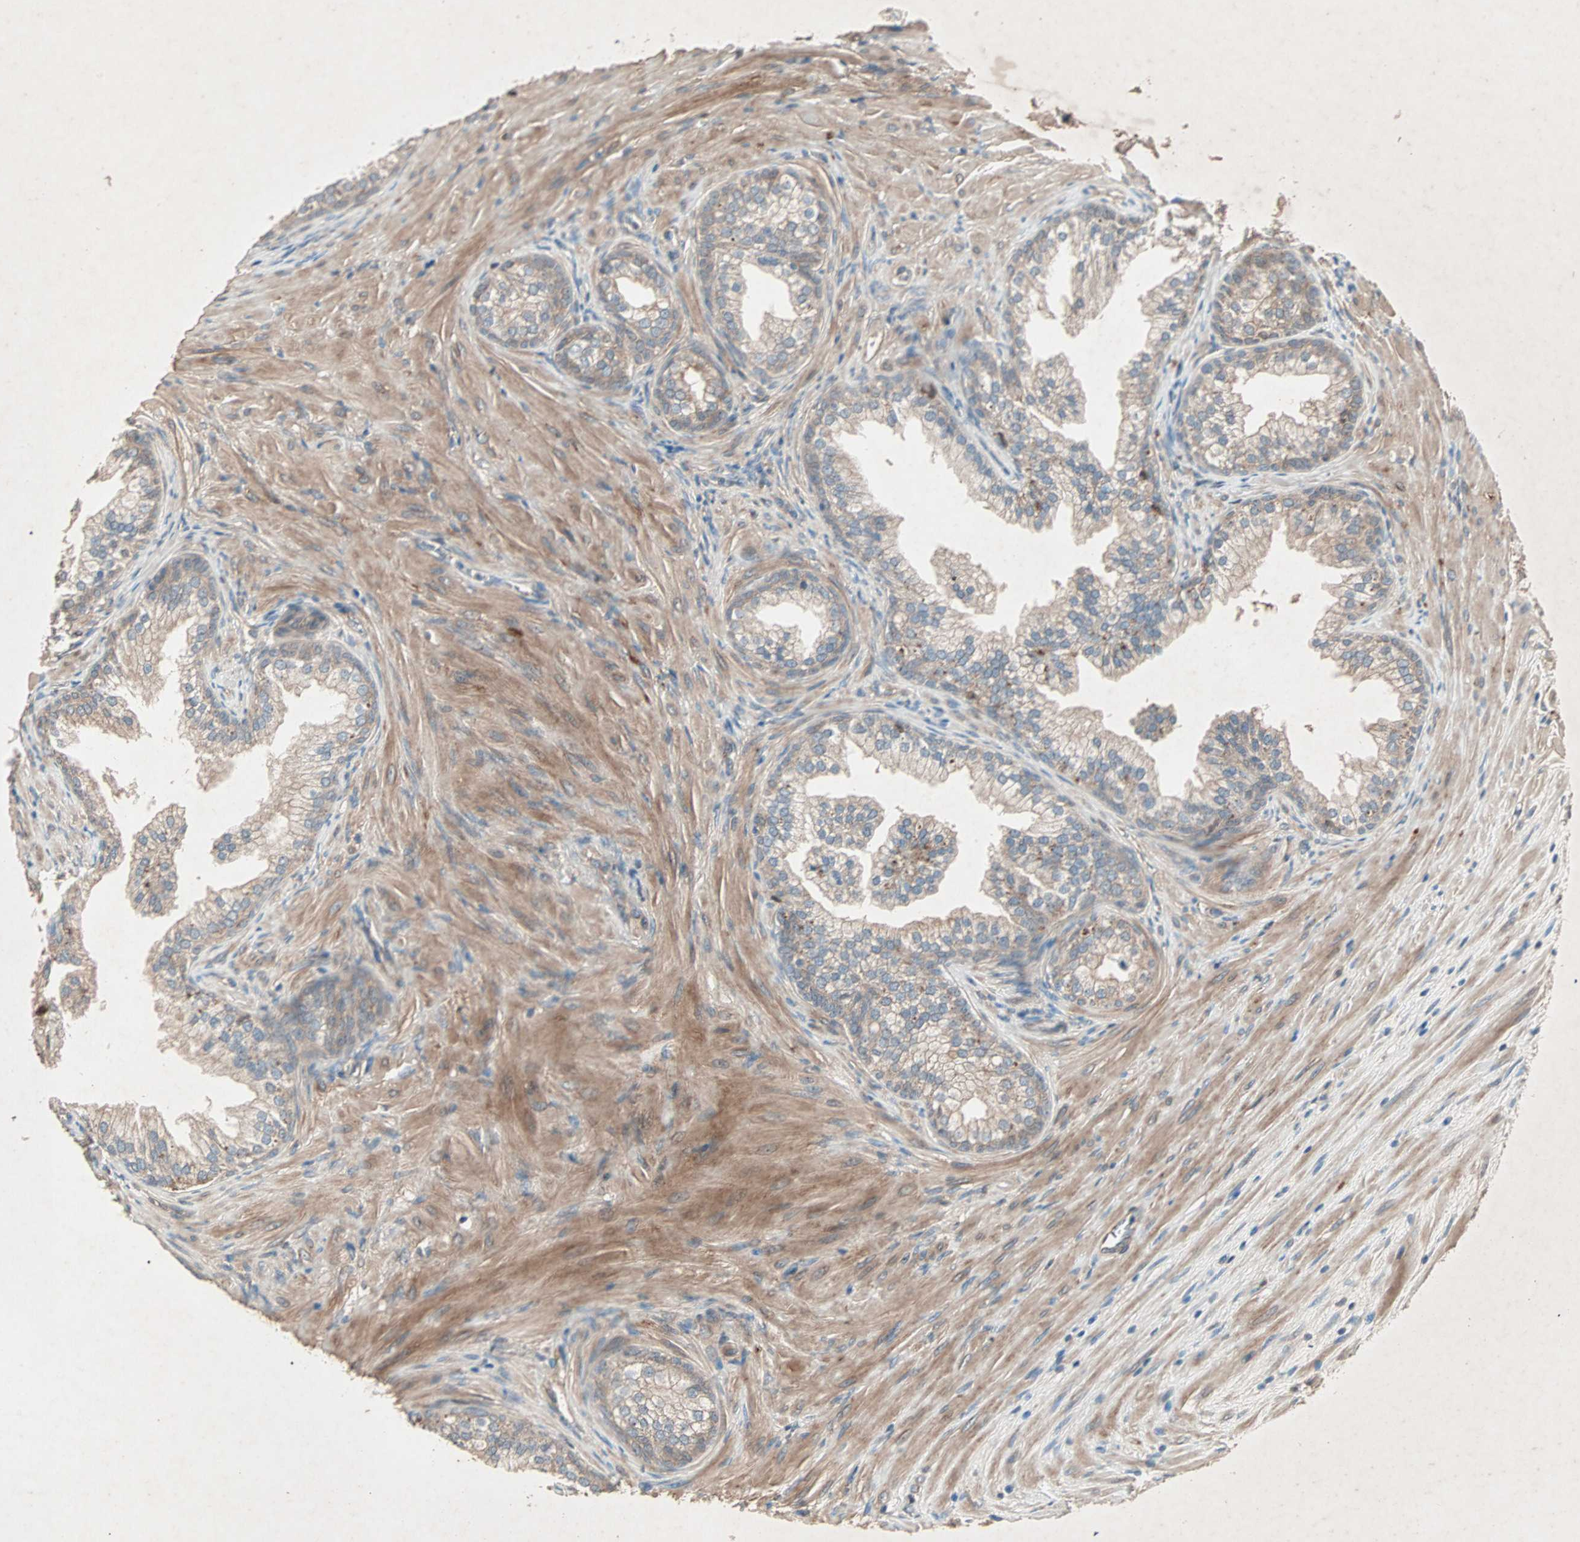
{"staining": {"intensity": "weak", "quantity": "<25%", "location": "cytoplasmic/membranous"}, "tissue": "prostate", "cell_type": "Glandular cells", "image_type": "normal", "snomed": [{"axis": "morphology", "description": "Normal tissue, NOS"}, {"axis": "topography", "description": "Prostate"}], "caption": "An image of prostate stained for a protein demonstrates no brown staining in glandular cells. (DAB (3,3'-diaminobenzidine) IHC visualized using brightfield microscopy, high magnification).", "gene": "SDSL", "patient": {"sex": "male", "age": 76}}